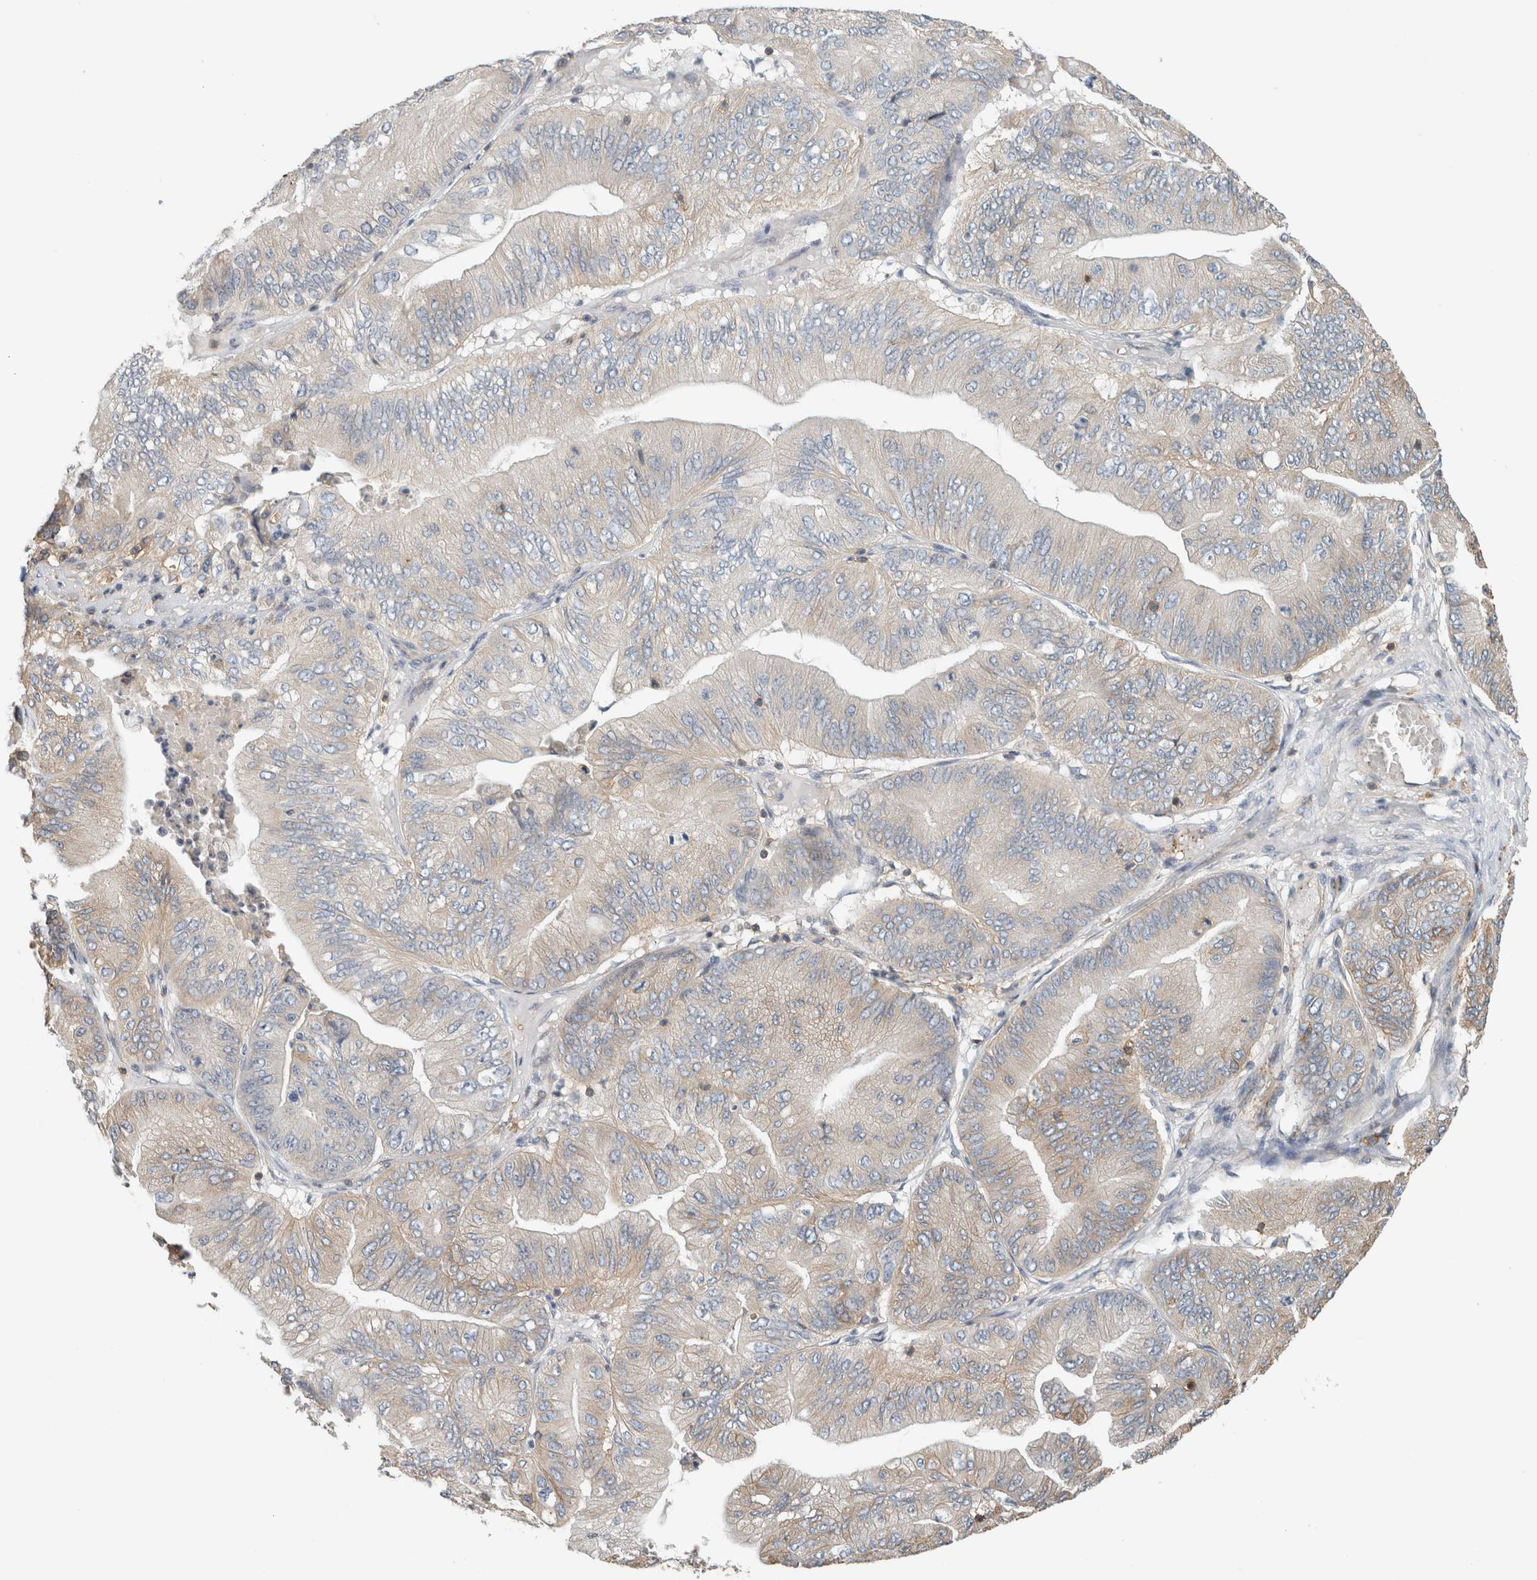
{"staining": {"intensity": "weak", "quantity": "<25%", "location": "cytoplasmic/membranous"}, "tissue": "ovarian cancer", "cell_type": "Tumor cells", "image_type": "cancer", "snomed": [{"axis": "morphology", "description": "Cystadenocarcinoma, mucinous, NOS"}, {"axis": "topography", "description": "Ovary"}], "caption": "Ovarian cancer (mucinous cystadenocarcinoma) was stained to show a protein in brown. There is no significant expression in tumor cells.", "gene": "PFDN4", "patient": {"sex": "female", "age": 61}}